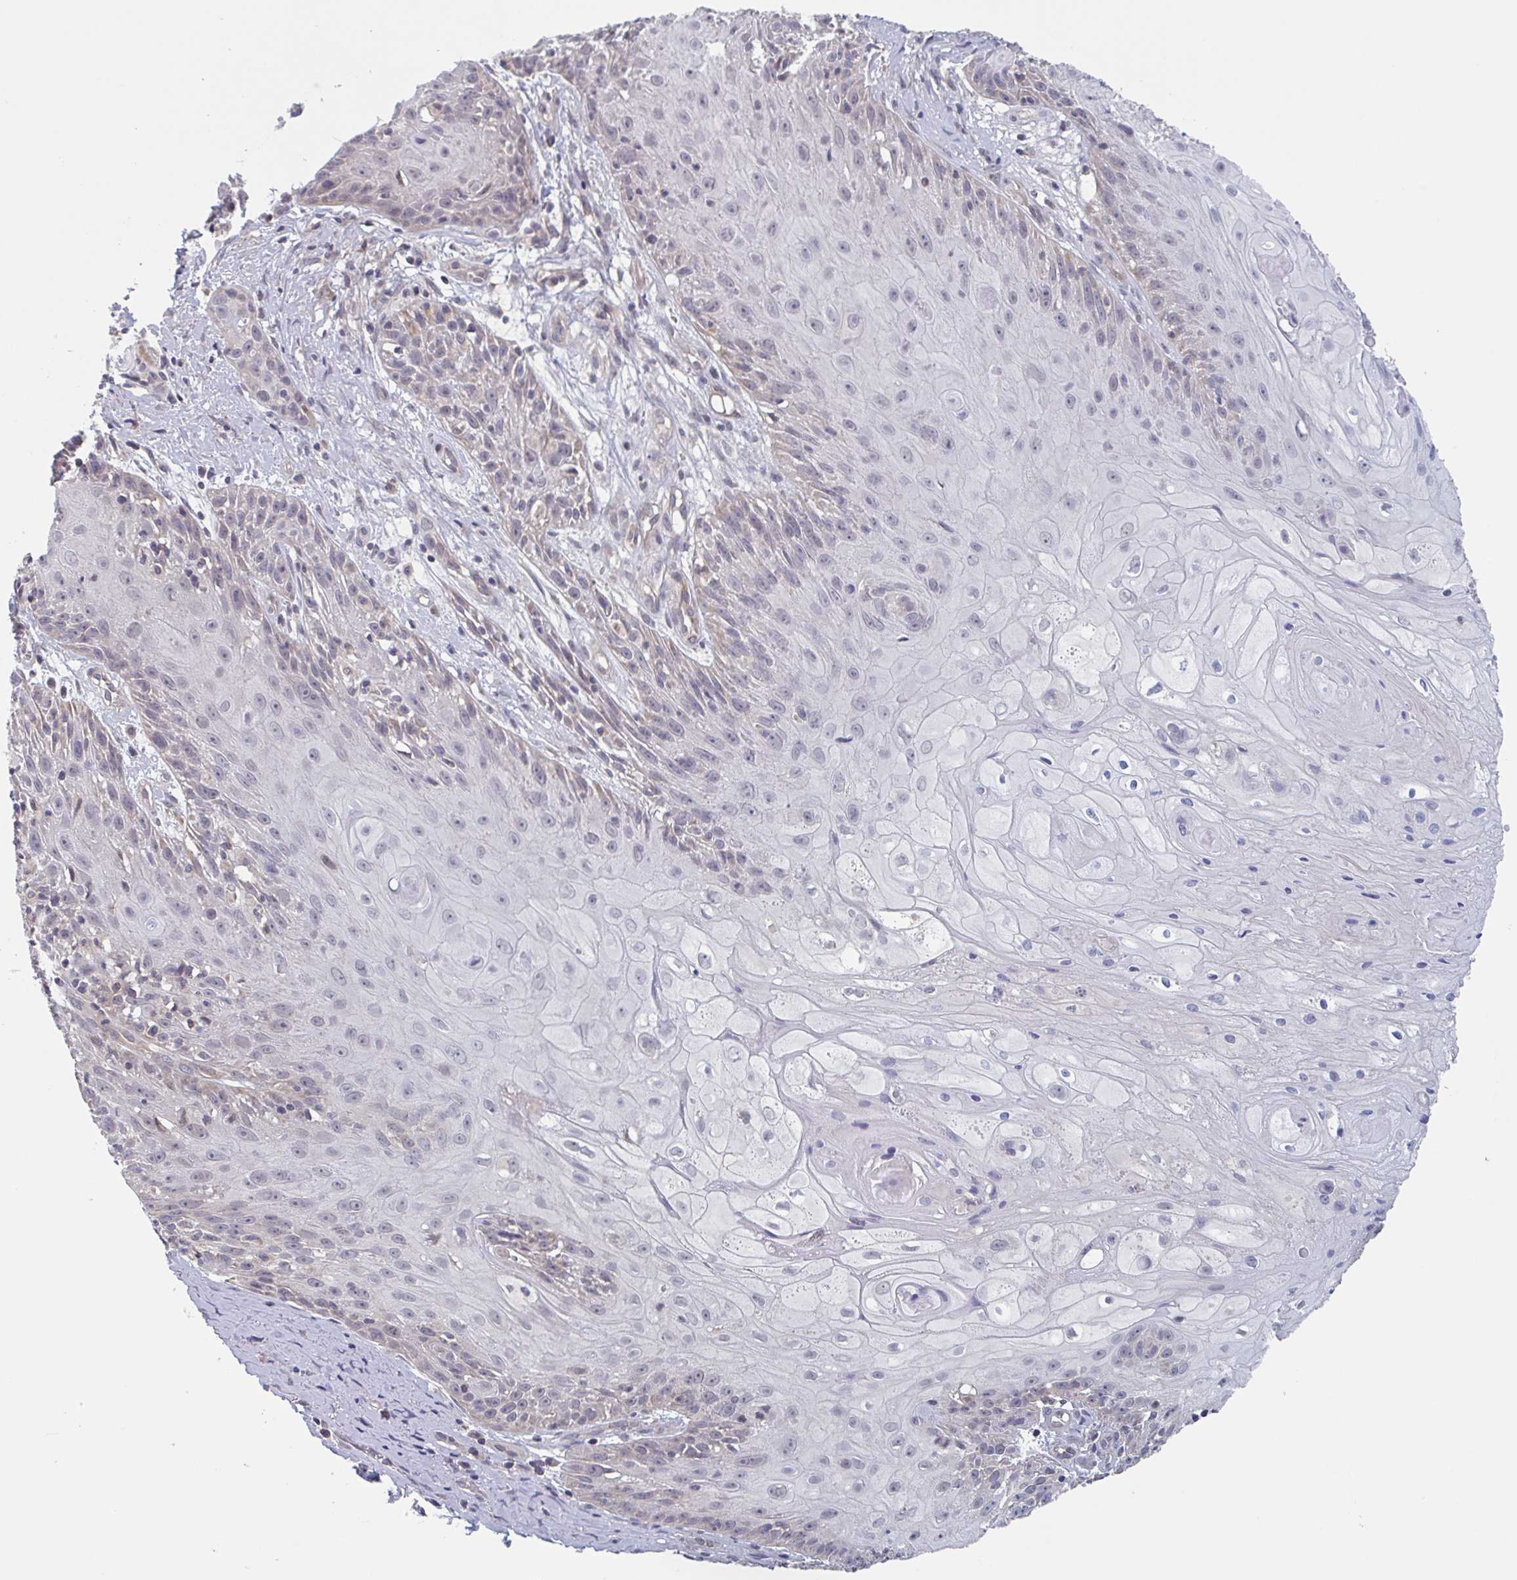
{"staining": {"intensity": "negative", "quantity": "none", "location": "none"}, "tissue": "skin cancer", "cell_type": "Tumor cells", "image_type": "cancer", "snomed": [{"axis": "morphology", "description": "Squamous cell carcinoma, NOS"}, {"axis": "topography", "description": "Skin"}, {"axis": "topography", "description": "Vulva"}], "caption": "Tumor cells show no significant staining in squamous cell carcinoma (skin).", "gene": "SURF1", "patient": {"sex": "female", "age": 76}}